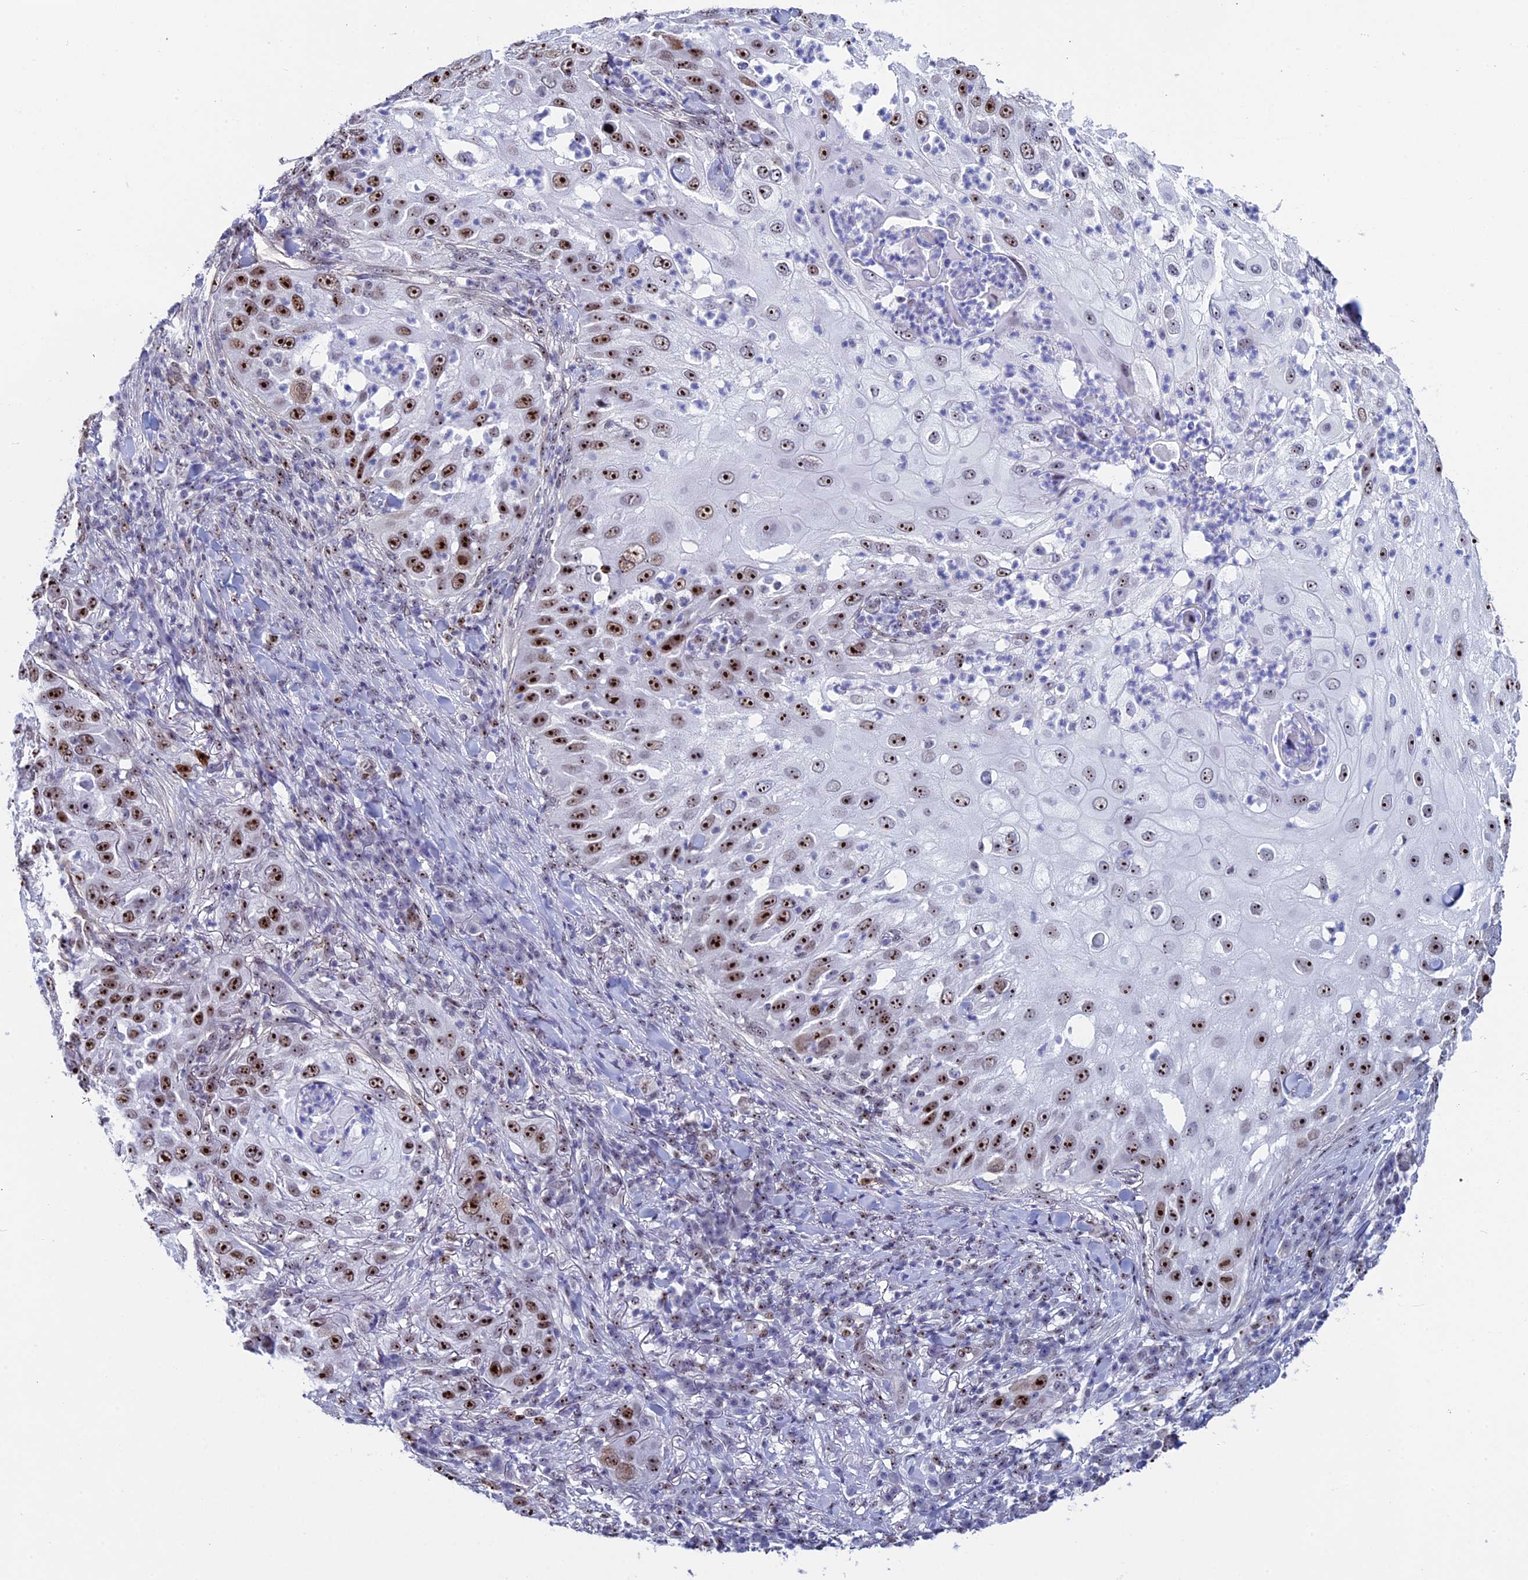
{"staining": {"intensity": "strong", "quantity": ">75%", "location": "nuclear"}, "tissue": "skin cancer", "cell_type": "Tumor cells", "image_type": "cancer", "snomed": [{"axis": "morphology", "description": "Squamous cell carcinoma, NOS"}, {"axis": "topography", "description": "Skin"}], "caption": "Skin cancer (squamous cell carcinoma) stained with DAB immunohistochemistry exhibits high levels of strong nuclear staining in approximately >75% of tumor cells.", "gene": "CCDC86", "patient": {"sex": "female", "age": 44}}